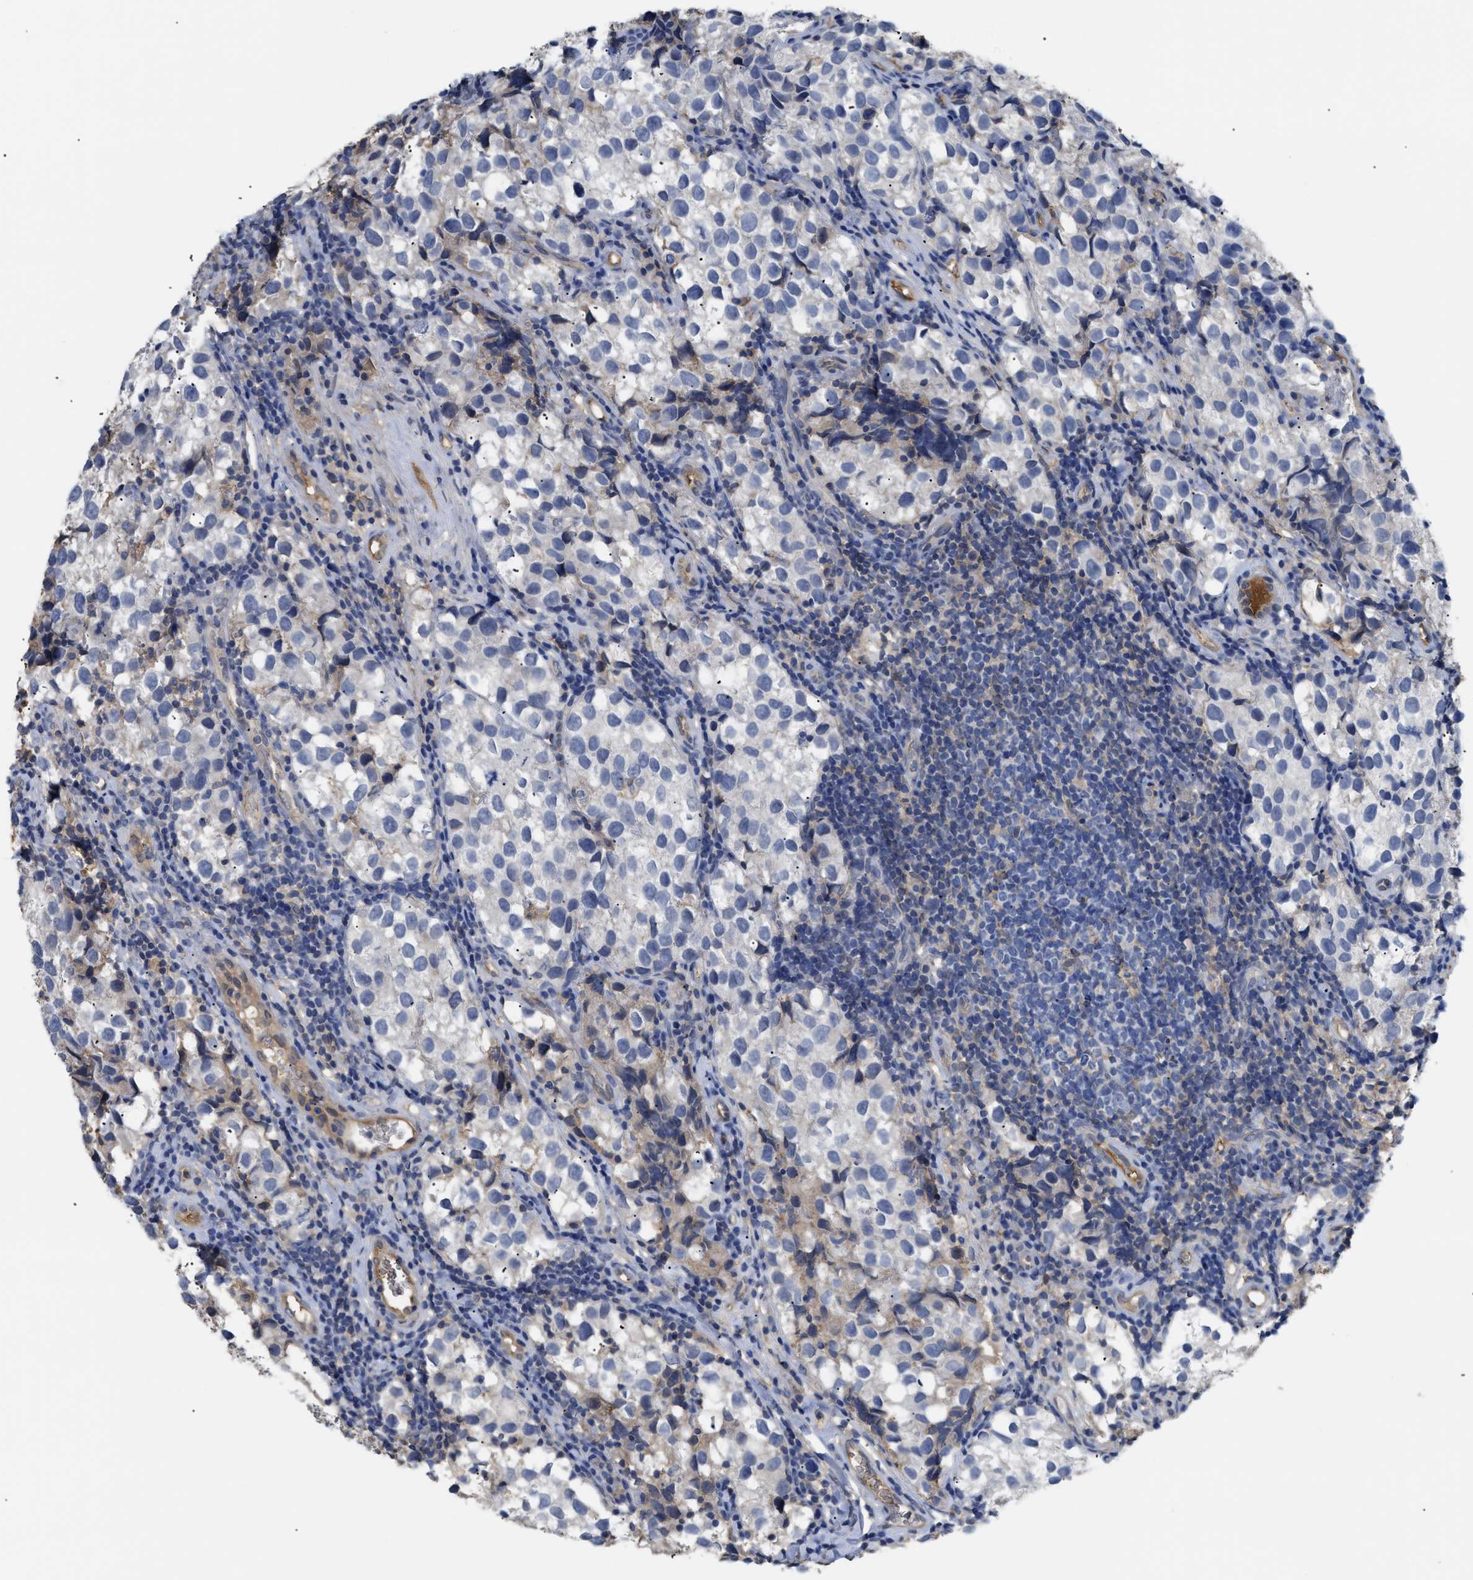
{"staining": {"intensity": "weak", "quantity": "<25%", "location": "cytoplasmic/membranous"}, "tissue": "testis cancer", "cell_type": "Tumor cells", "image_type": "cancer", "snomed": [{"axis": "morphology", "description": "Seminoma, NOS"}, {"axis": "topography", "description": "Testis"}], "caption": "High power microscopy photomicrograph of an immunohistochemistry photomicrograph of testis cancer (seminoma), revealing no significant expression in tumor cells.", "gene": "ANXA4", "patient": {"sex": "male", "age": 39}}